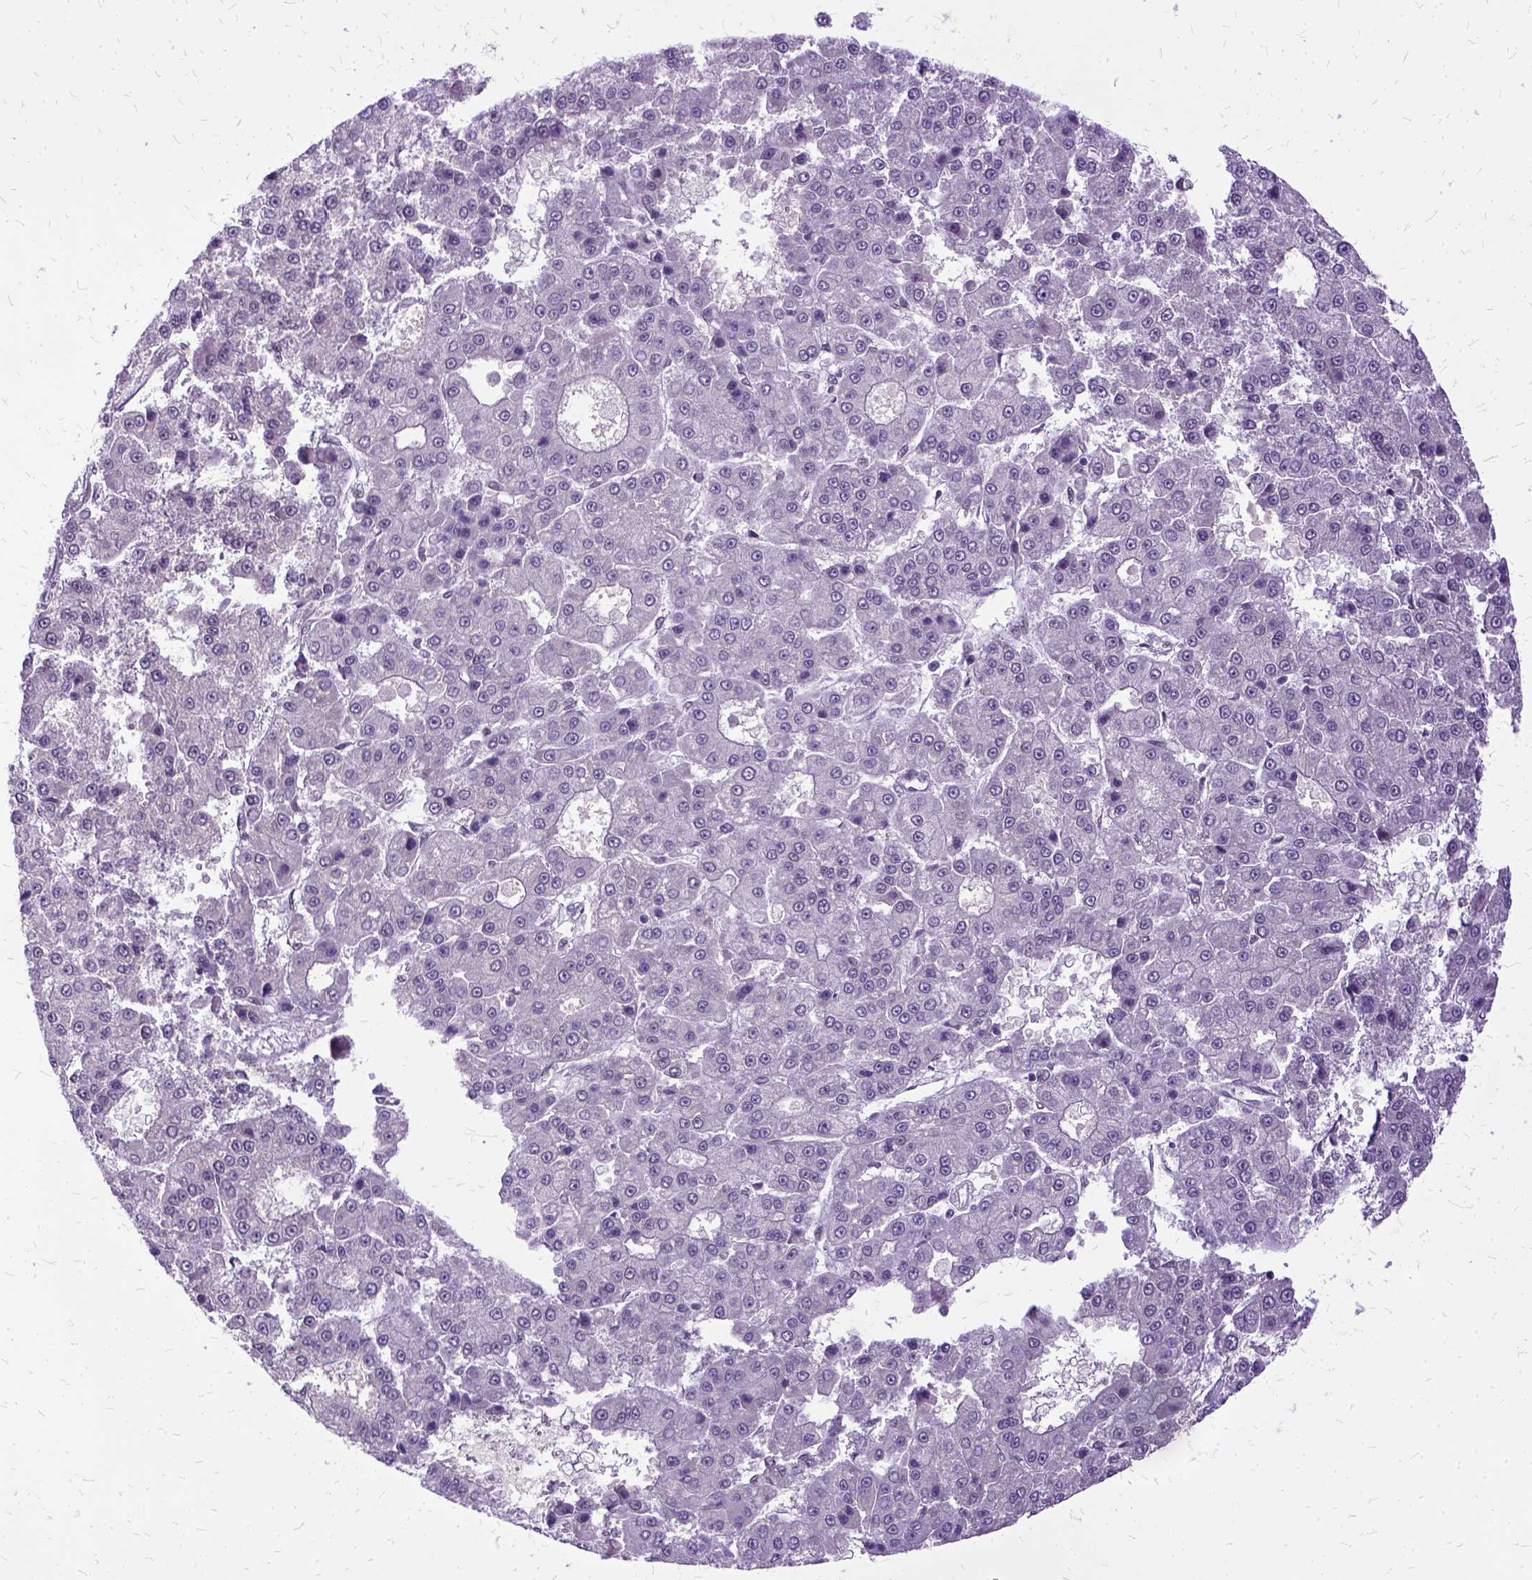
{"staining": {"intensity": "negative", "quantity": "none", "location": "none"}, "tissue": "liver cancer", "cell_type": "Tumor cells", "image_type": "cancer", "snomed": [{"axis": "morphology", "description": "Carcinoma, Hepatocellular, NOS"}, {"axis": "topography", "description": "Liver"}], "caption": "There is no significant staining in tumor cells of liver cancer.", "gene": "SETD1A", "patient": {"sex": "male", "age": 70}}